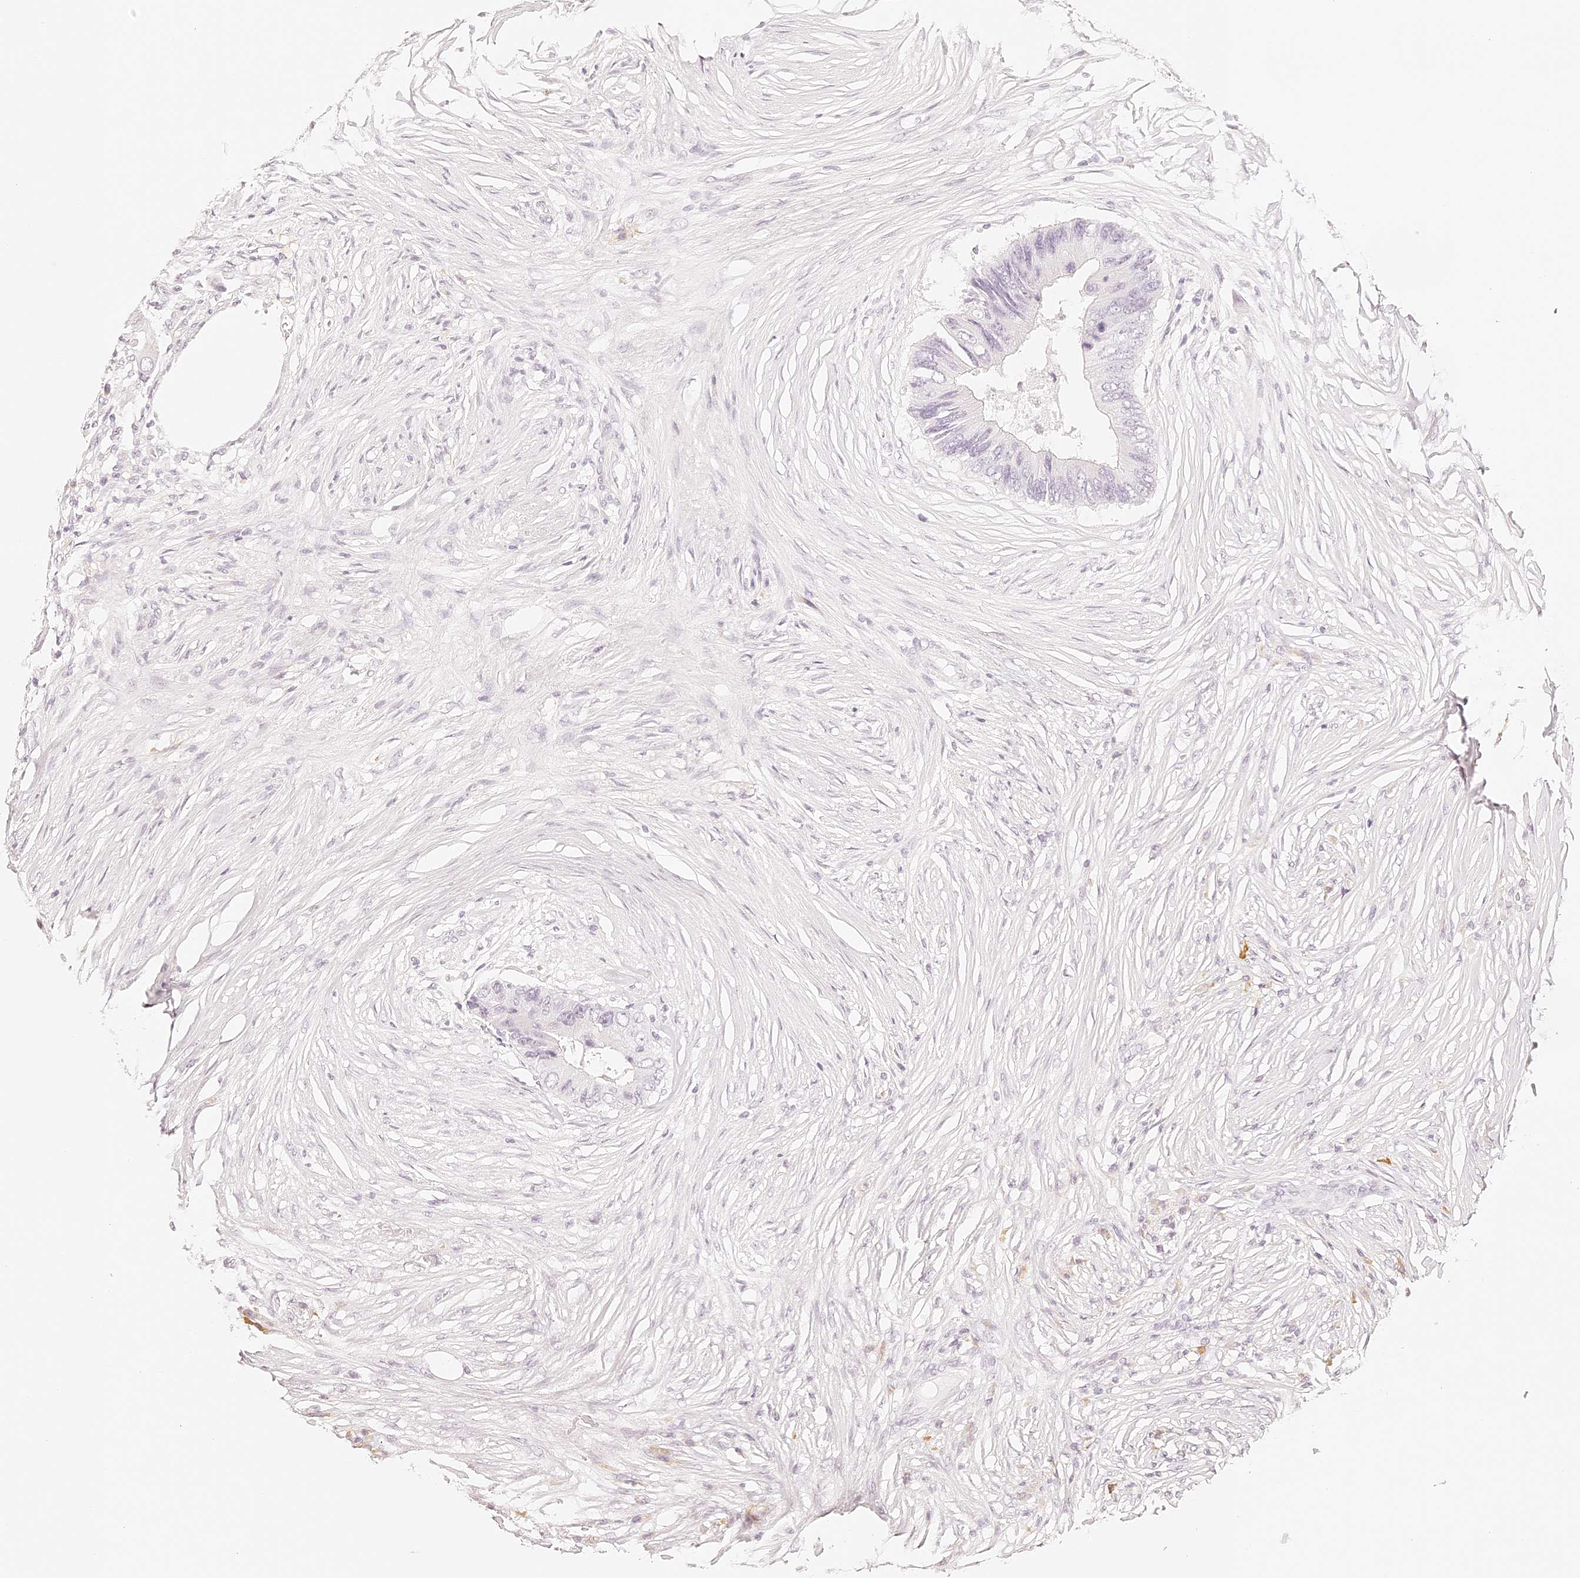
{"staining": {"intensity": "negative", "quantity": "none", "location": "none"}, "tissue": "colorectal cancer", "cell_type": "Tumor cells", "image_type": "cancer", "snomed": [{"axis": "morphology", "description": "Adenocarcinoma, NOS"}, {"axis": "topography", "description": "Colon"}], "caption": "Human colorectal cancer stained for a protein using IHC exhibits no staining in tumor cells.", "gene": "TRIM45", "patient": {"sex": "male", "age": 71}}